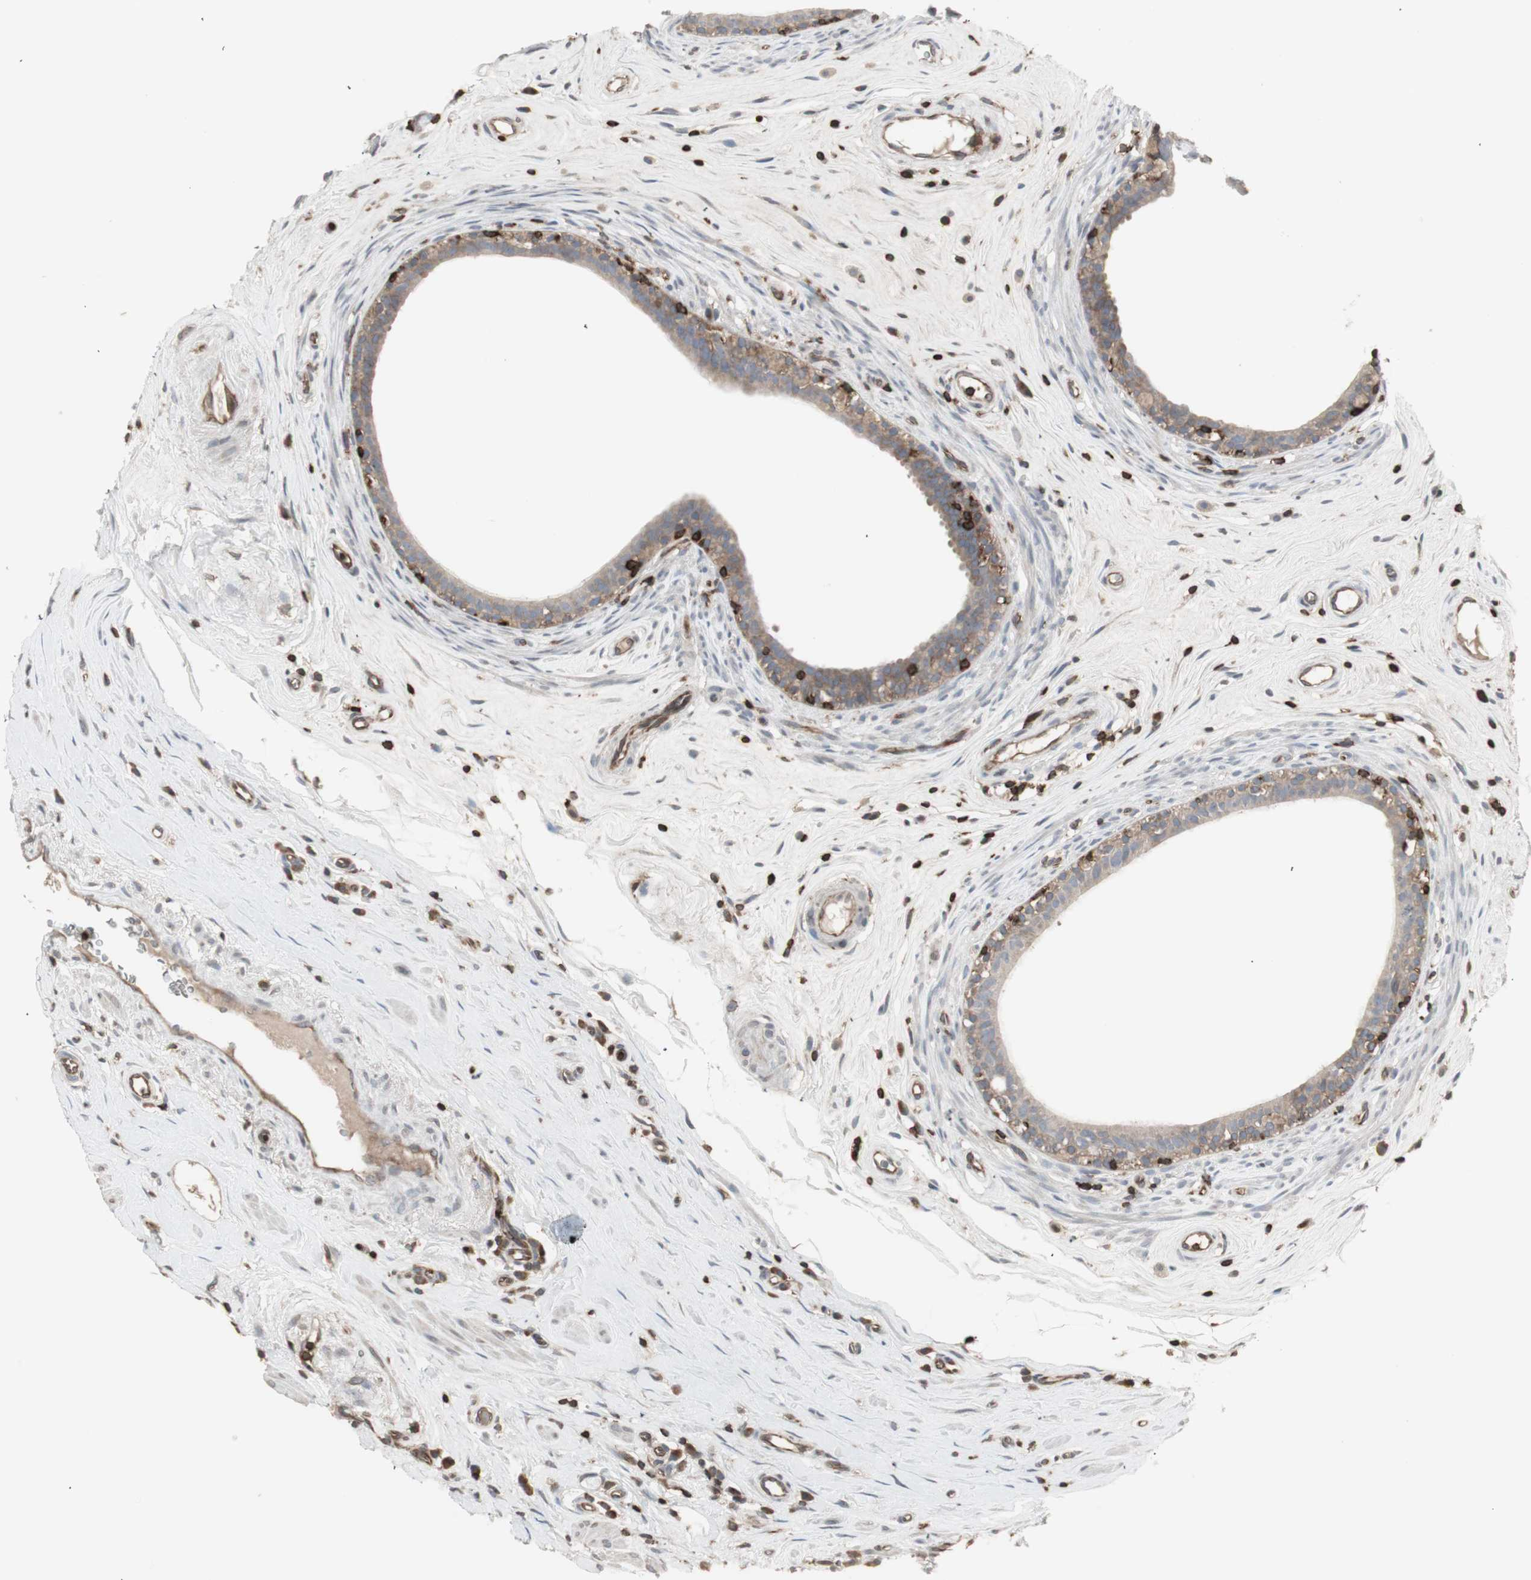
{"staining": {"intensity": "weak", "quantity": ">75%", "location": "cytoplasmic/membranous"}, "tissue": "epididymis", "cell_type": "Glandular cells", "image_type": "normal", "snomed": [{"axis": "morphology", "description": "Normal tissue, NOS"}, {"axis": "morphology", "description": "Inflammation, NOS"}, {"axis": "topography", "description": "Epididymis"}], "caption": "This is a histology image of IHC staining of normal epididymis, which shows weak staining in the cytoplasmic/membranous of glandular cells.", "gene": "ARHGEF1", "patient": {"sex": "male", "age": 84}}